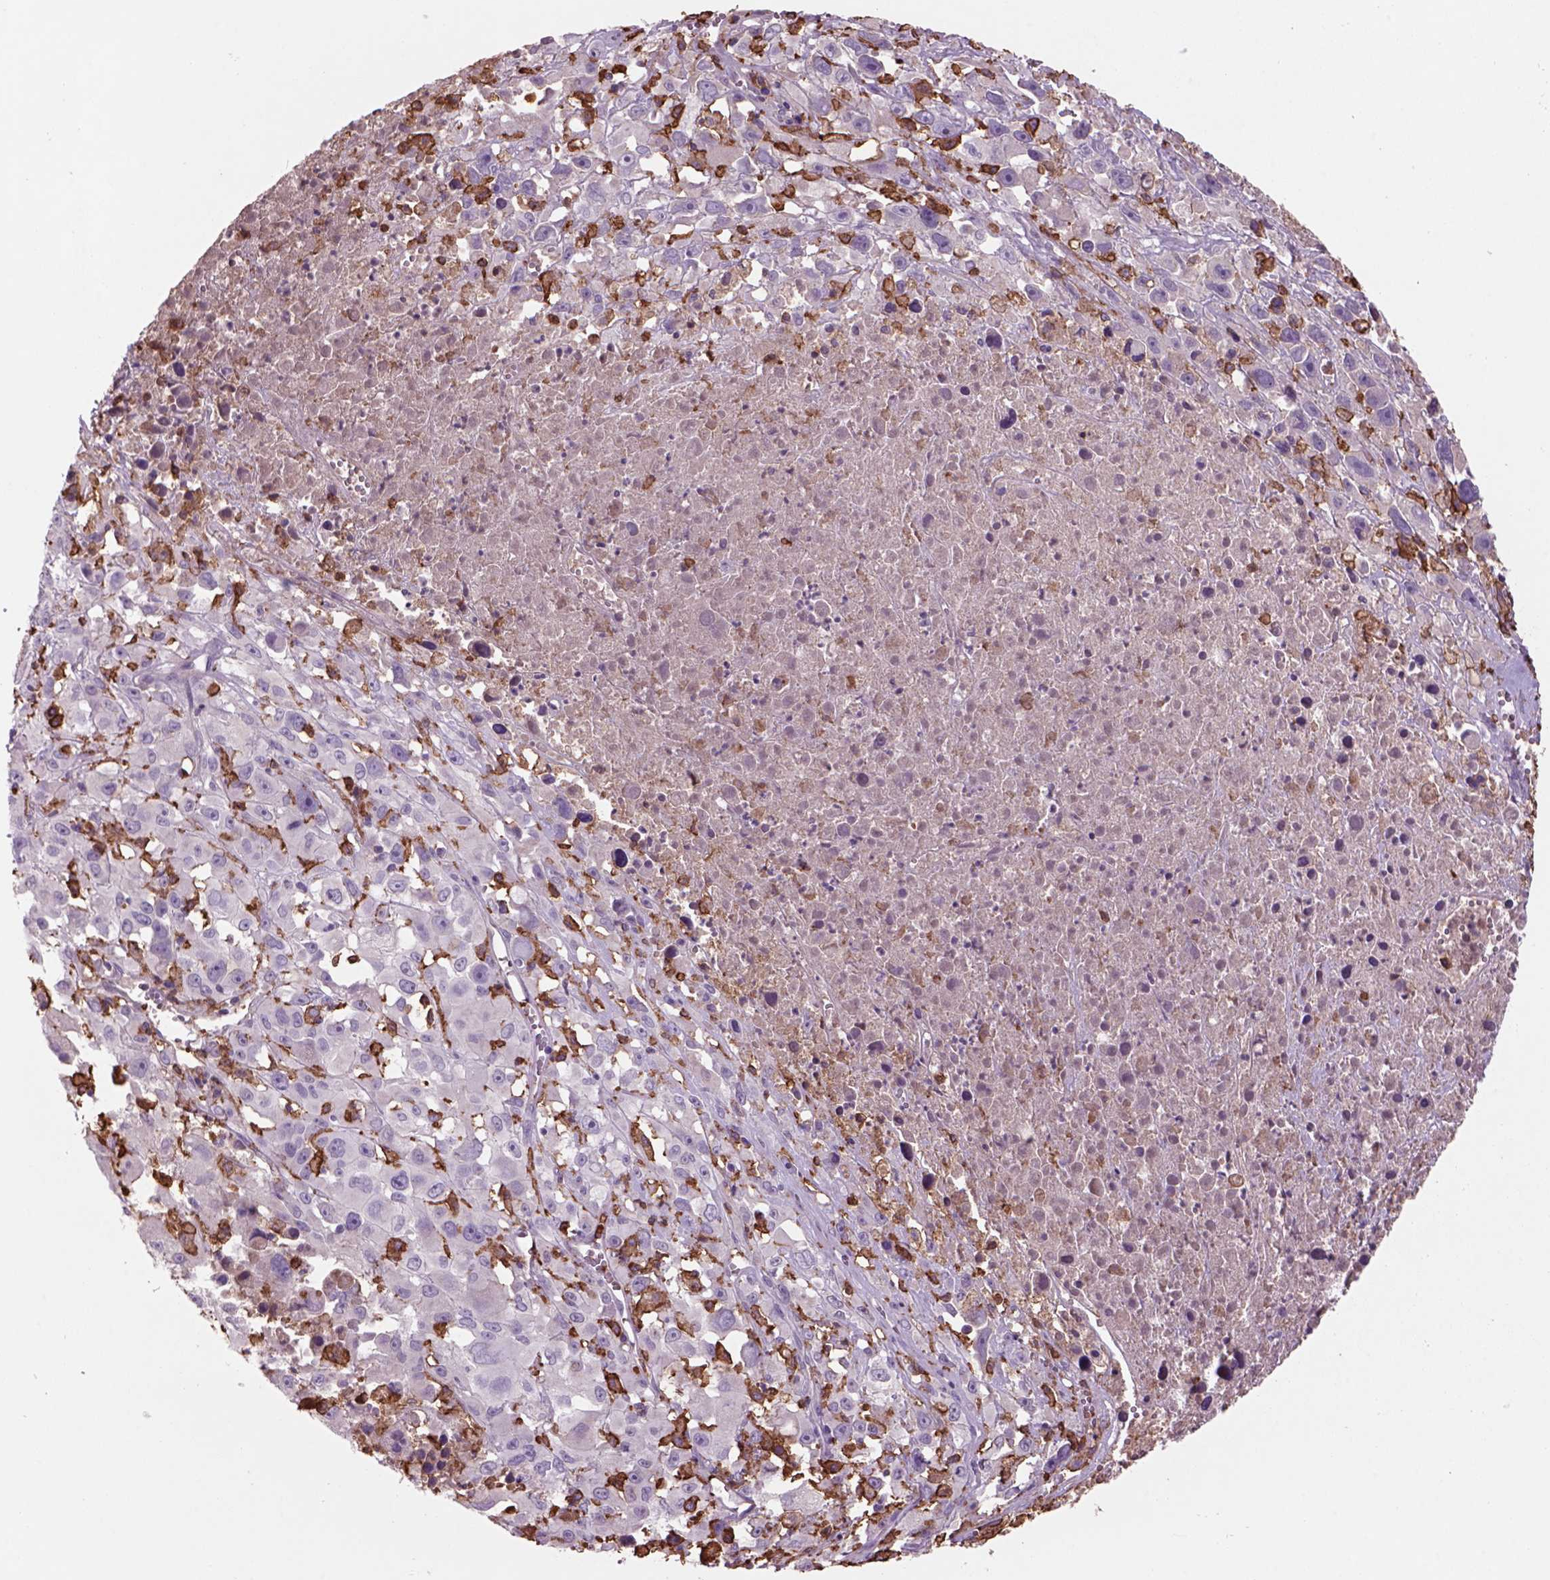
{"staining": {"intensity": "negative", "quantity": "none", "location": "none"}, "tissue": "melanoma", "cell_type": "Tumor cells", "image_type": "cancer", "snomed": [{"axis": "morphology", "description": "Malignant melanoma, Metastatic site"}, {"axis": "topography", "description": "Soft tissue"}], "caption": "The histopathology image demonstrates no significant staining in tumor cells of malignant melanoma (metastatic site).", "gene": "CD14", "patient": {"sex": "male", "age": 50}}